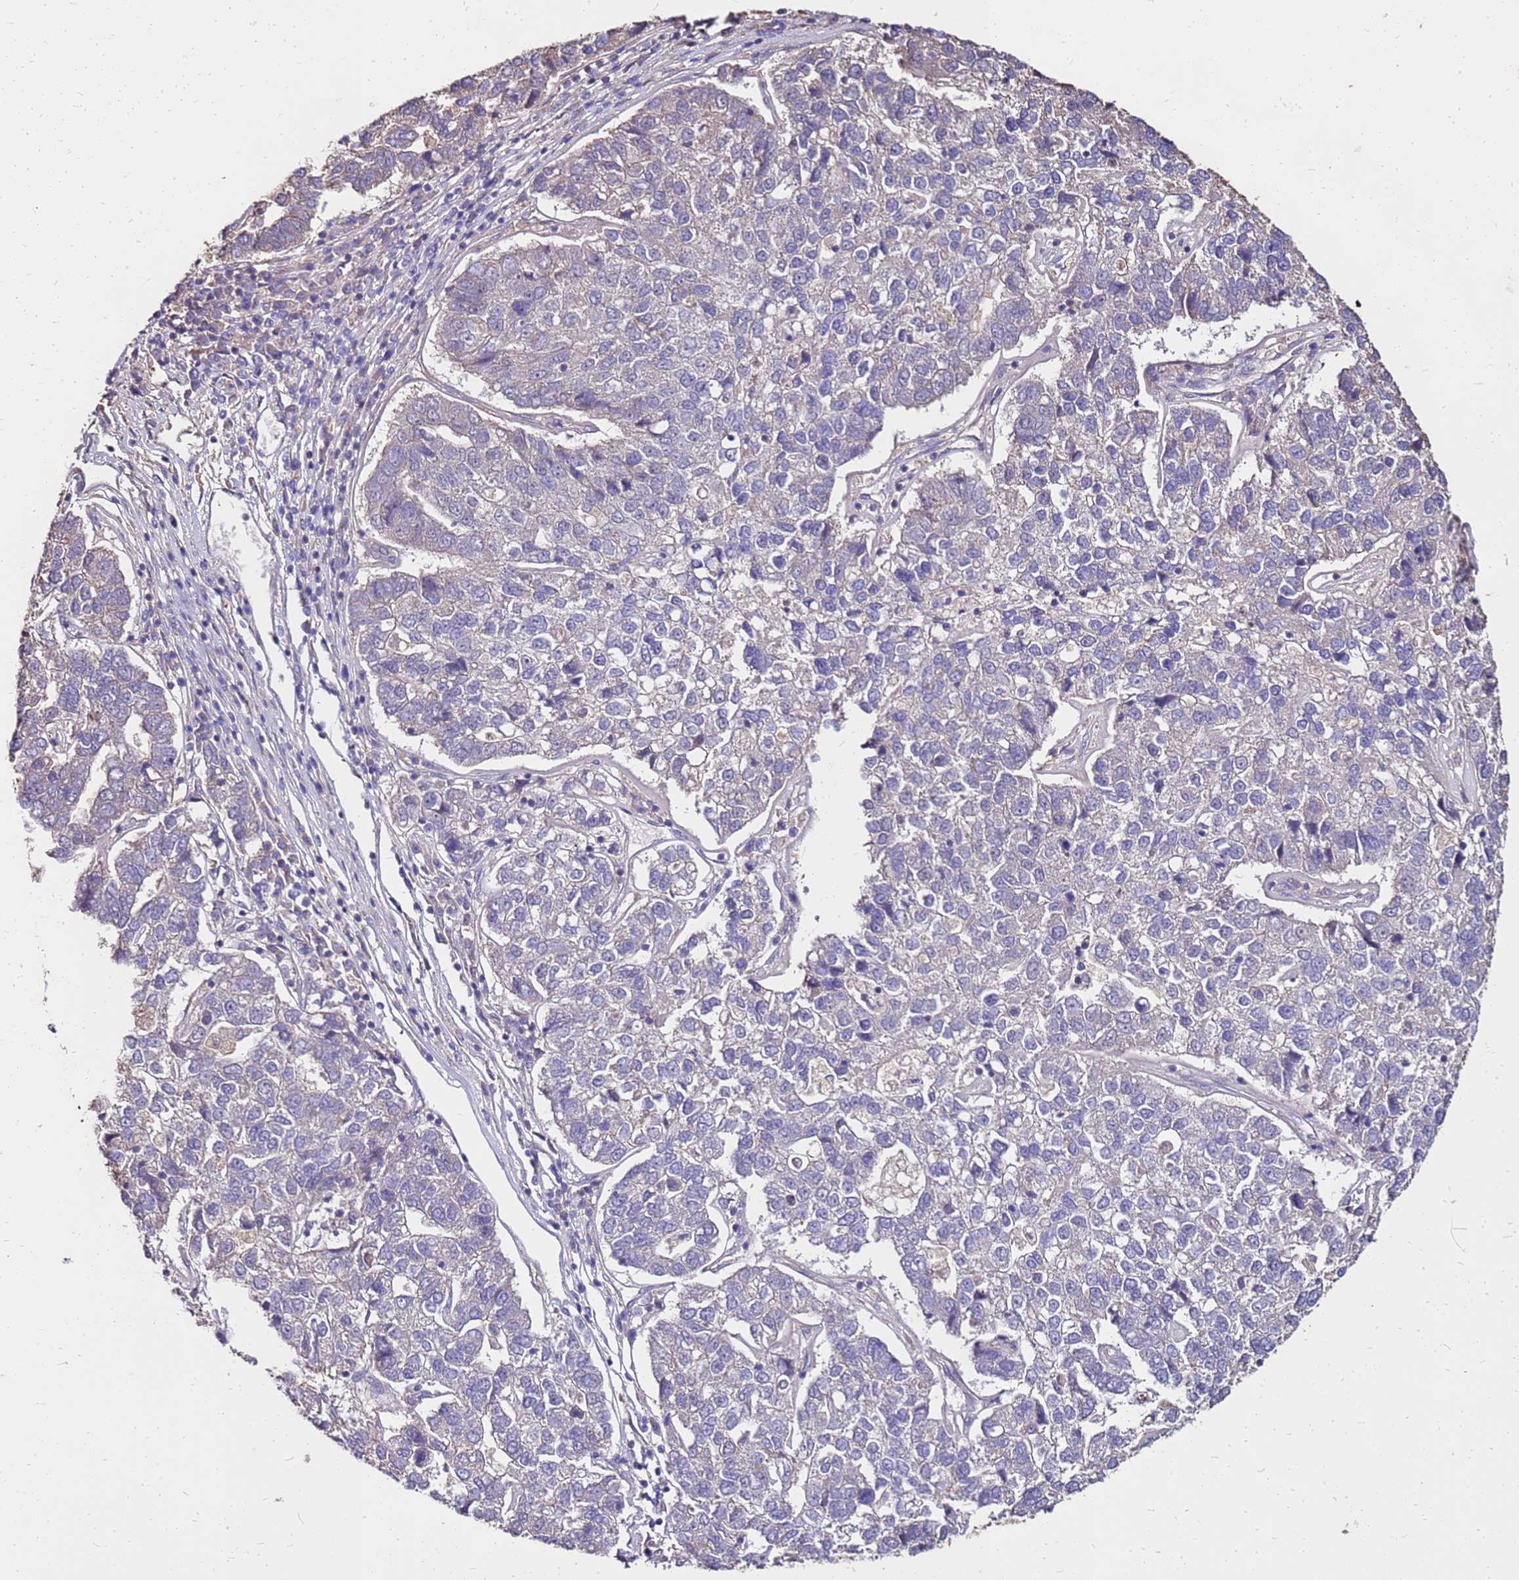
{"staining": {"intensity": "negative", "quantity": "none", "location": "none"}, "tissue": "pancreatic cancer", "cell_type": "Tumor cells", "image_type": "cancer", "snomed": [{"axis": "morphology", "description": "Adenocarcinoma, NOS"}, {"axis": "topography", "description": "Pancreas"}], "caption": "The immunohistochemistry image has no significant positivity in tumor cells of pancreatic cancer tissue.", "gene": "EXD3", "patient": {"sex": "female", "age": 61}}